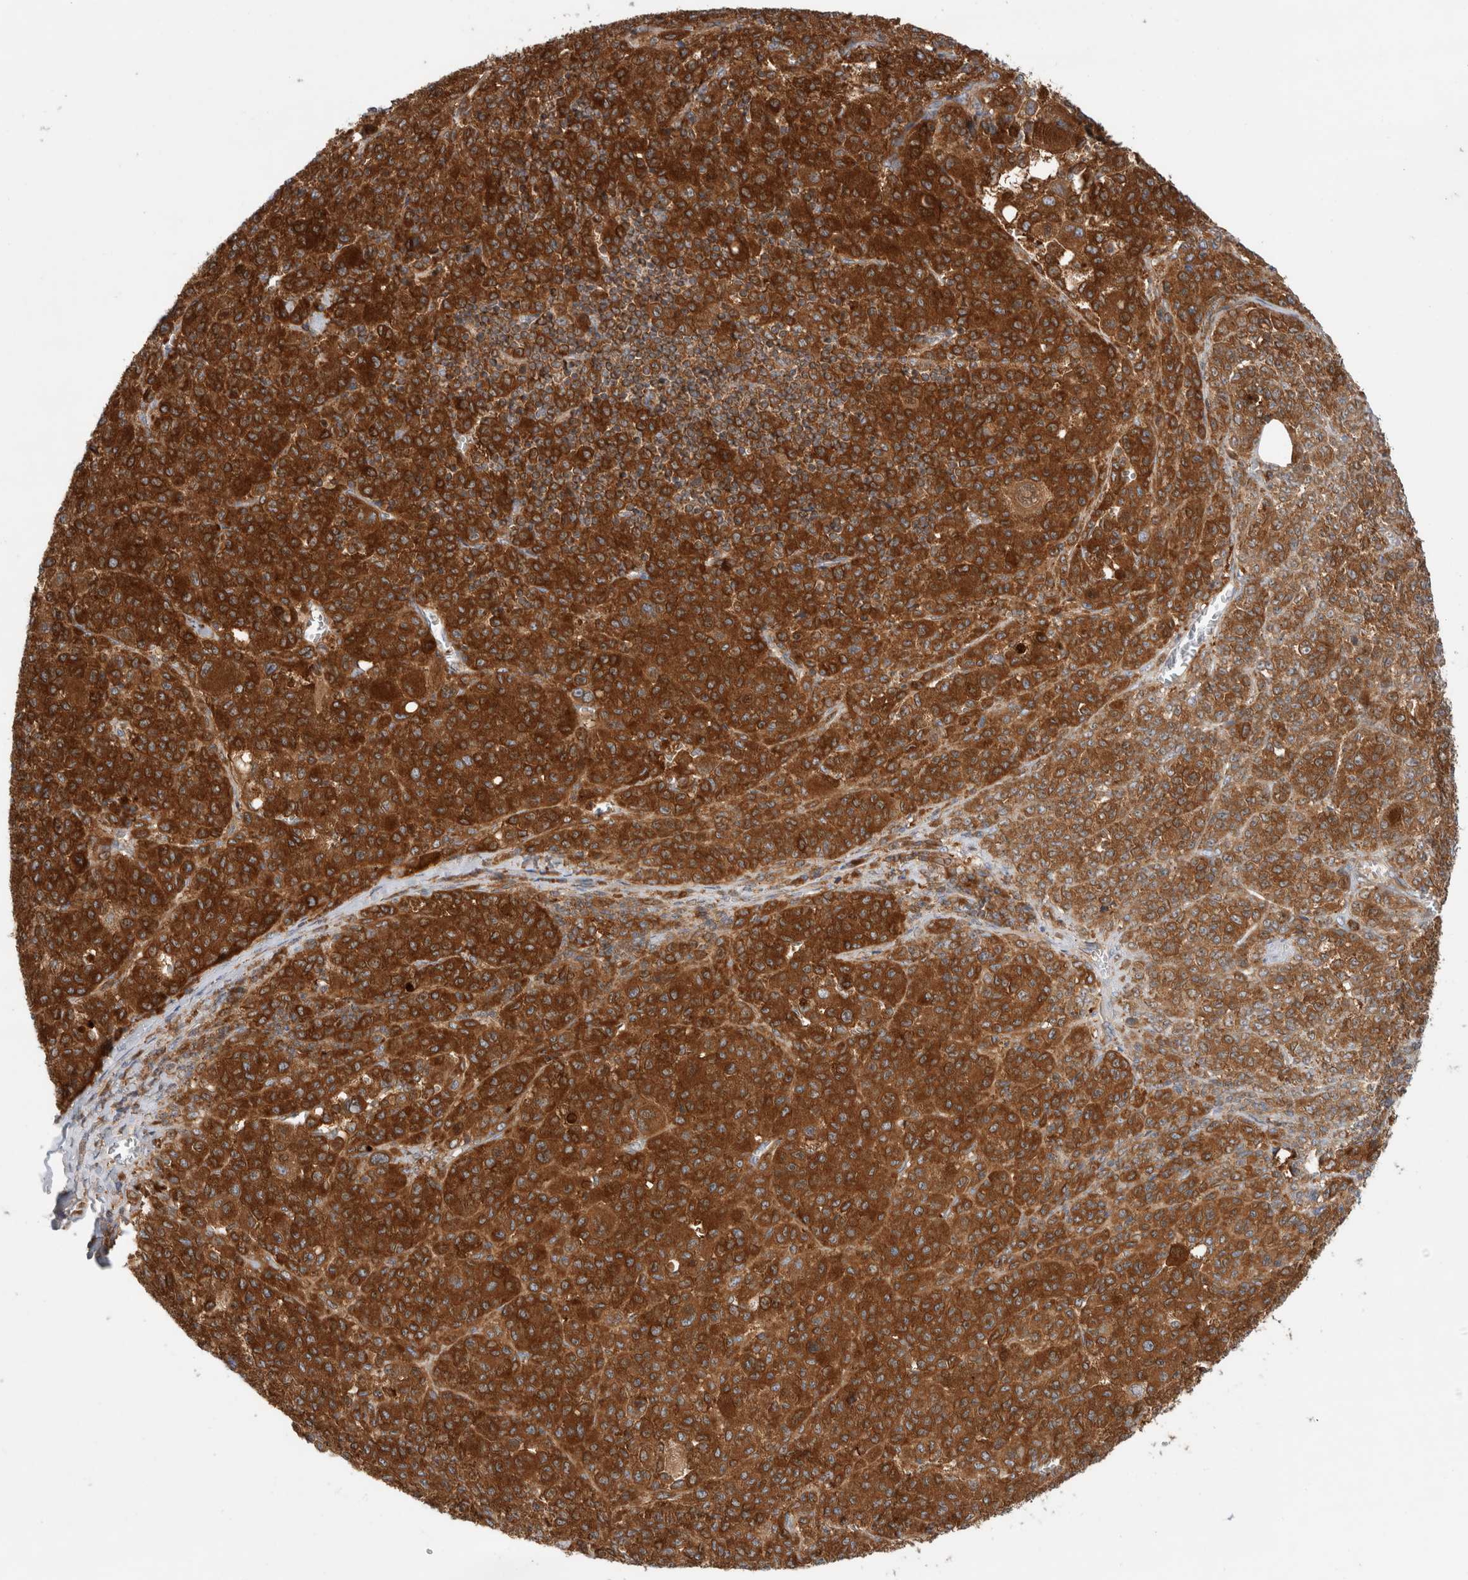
{"staining": {"intensity": "strong", "quantity": ">75%", "location": "cytoplasmic/membranous"}, "tissue": "melanoma", "cell_type": "Tumor cells", "image_type": "cancer", "snomed": [{"axis": "morphology", "description": "Malignant melanoma, Metastatic site"}, {"axis": "topography", "description": "Skin"}], "caption": "There is high levels of strong cytoplasmic/membranous staining in tumor cells of melanoma, as demonstrated by immunohistochemical staining (brown color).", "gene": "KLHL14", "patient": {"sex": "female", "age": 74}}